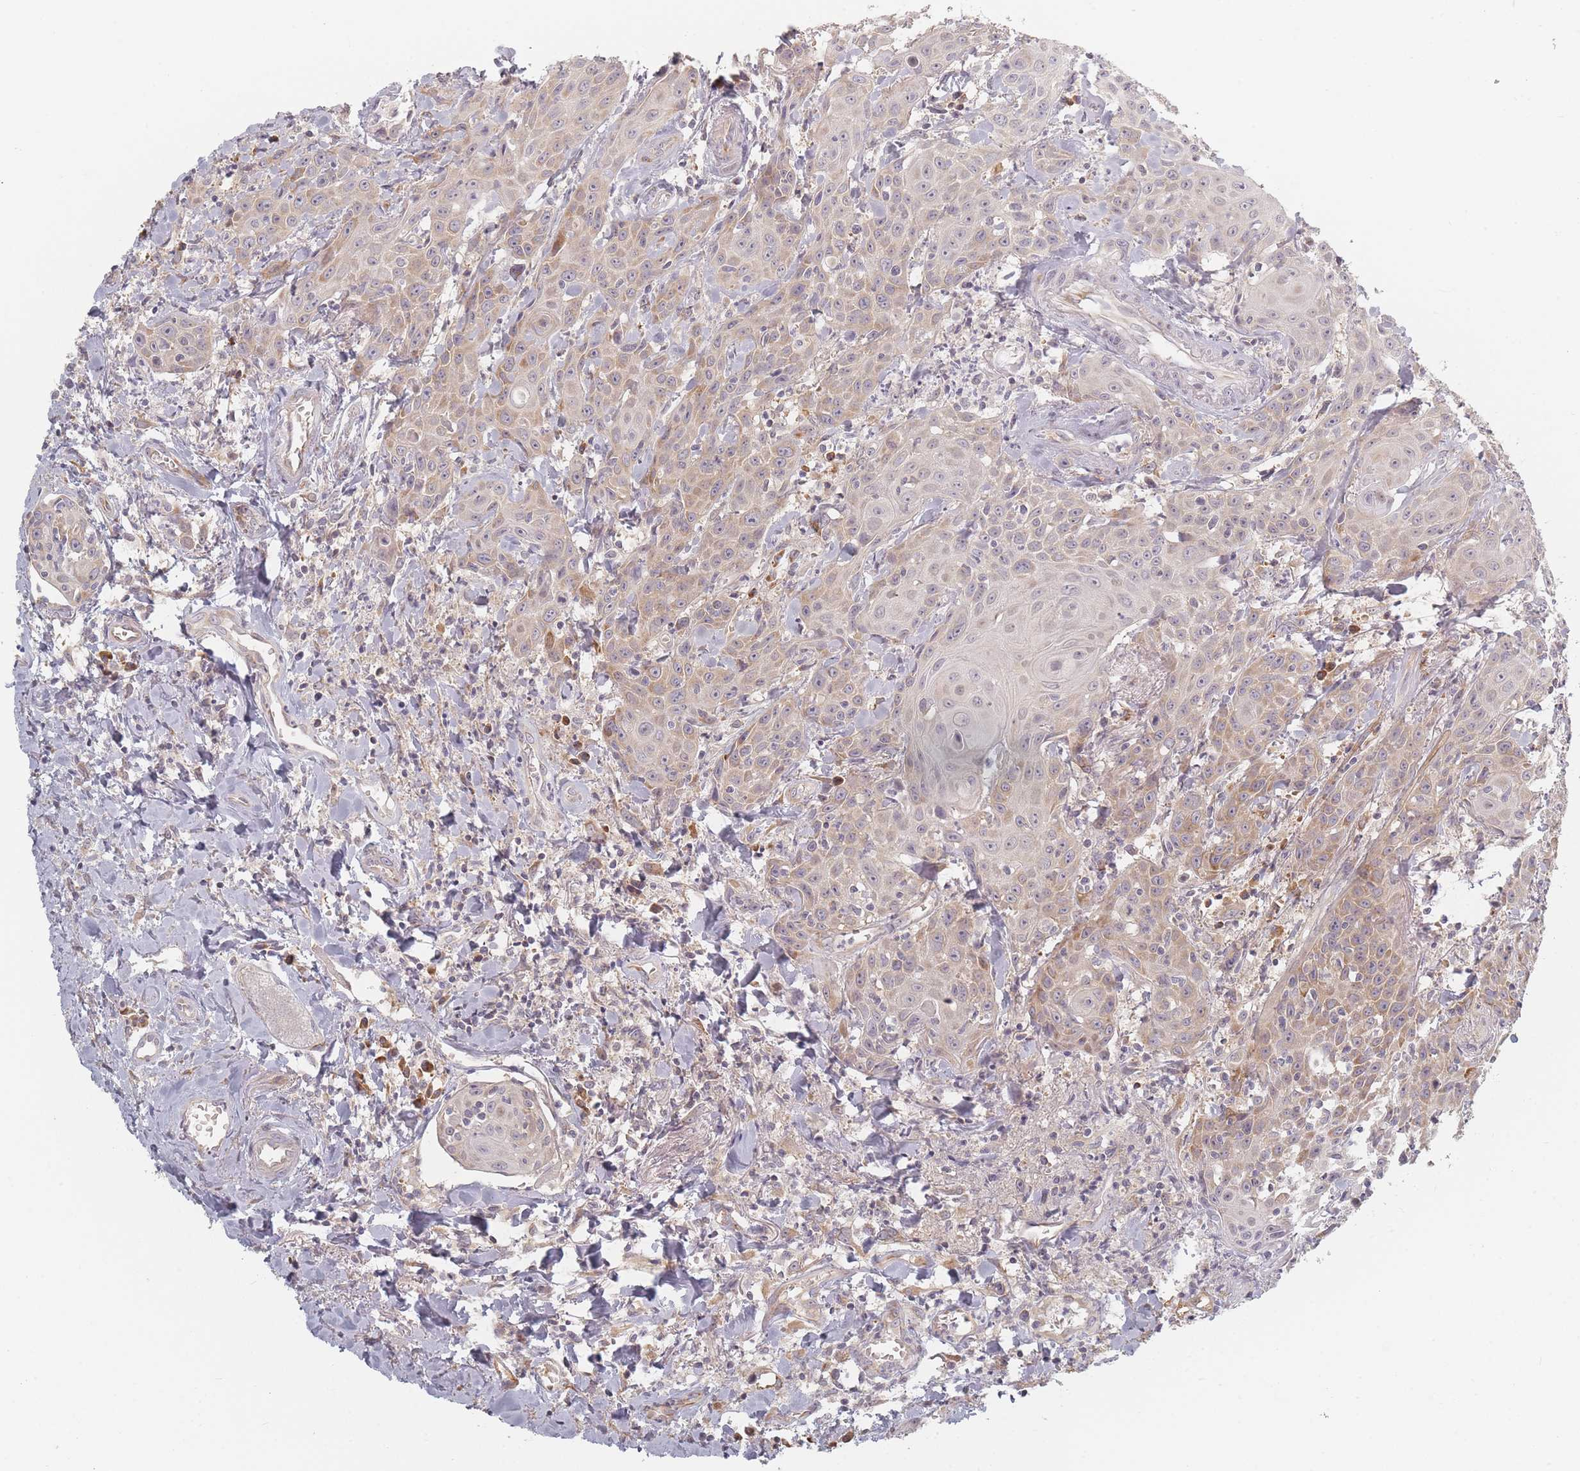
{"staining": {"intensity": "moderate", "quantity": "25%-75%", "location": "cytoplasmic/membranous"}, "tissue": "head and neck cancer", "cell_type": "Tumor cells", "image_type": "cancer", "snomed": [{"axis": "morphology", "description": "Squamous cell carcinoma, NOS"}, {"axis": "topography", "description": "Oral tissue"}, {"axis": "topography", "description": "Head-Neck"}], "caption": "Approximately 25%-75% of tumor cells in human squamous cell carcinoma (head and neck) show moderate cytoplasmic/membranous protein expression as visualized by brown immunohistochemical staining.", "gene": "ZKSCAN7", "patient": {"sex": "female", "age": 82}}